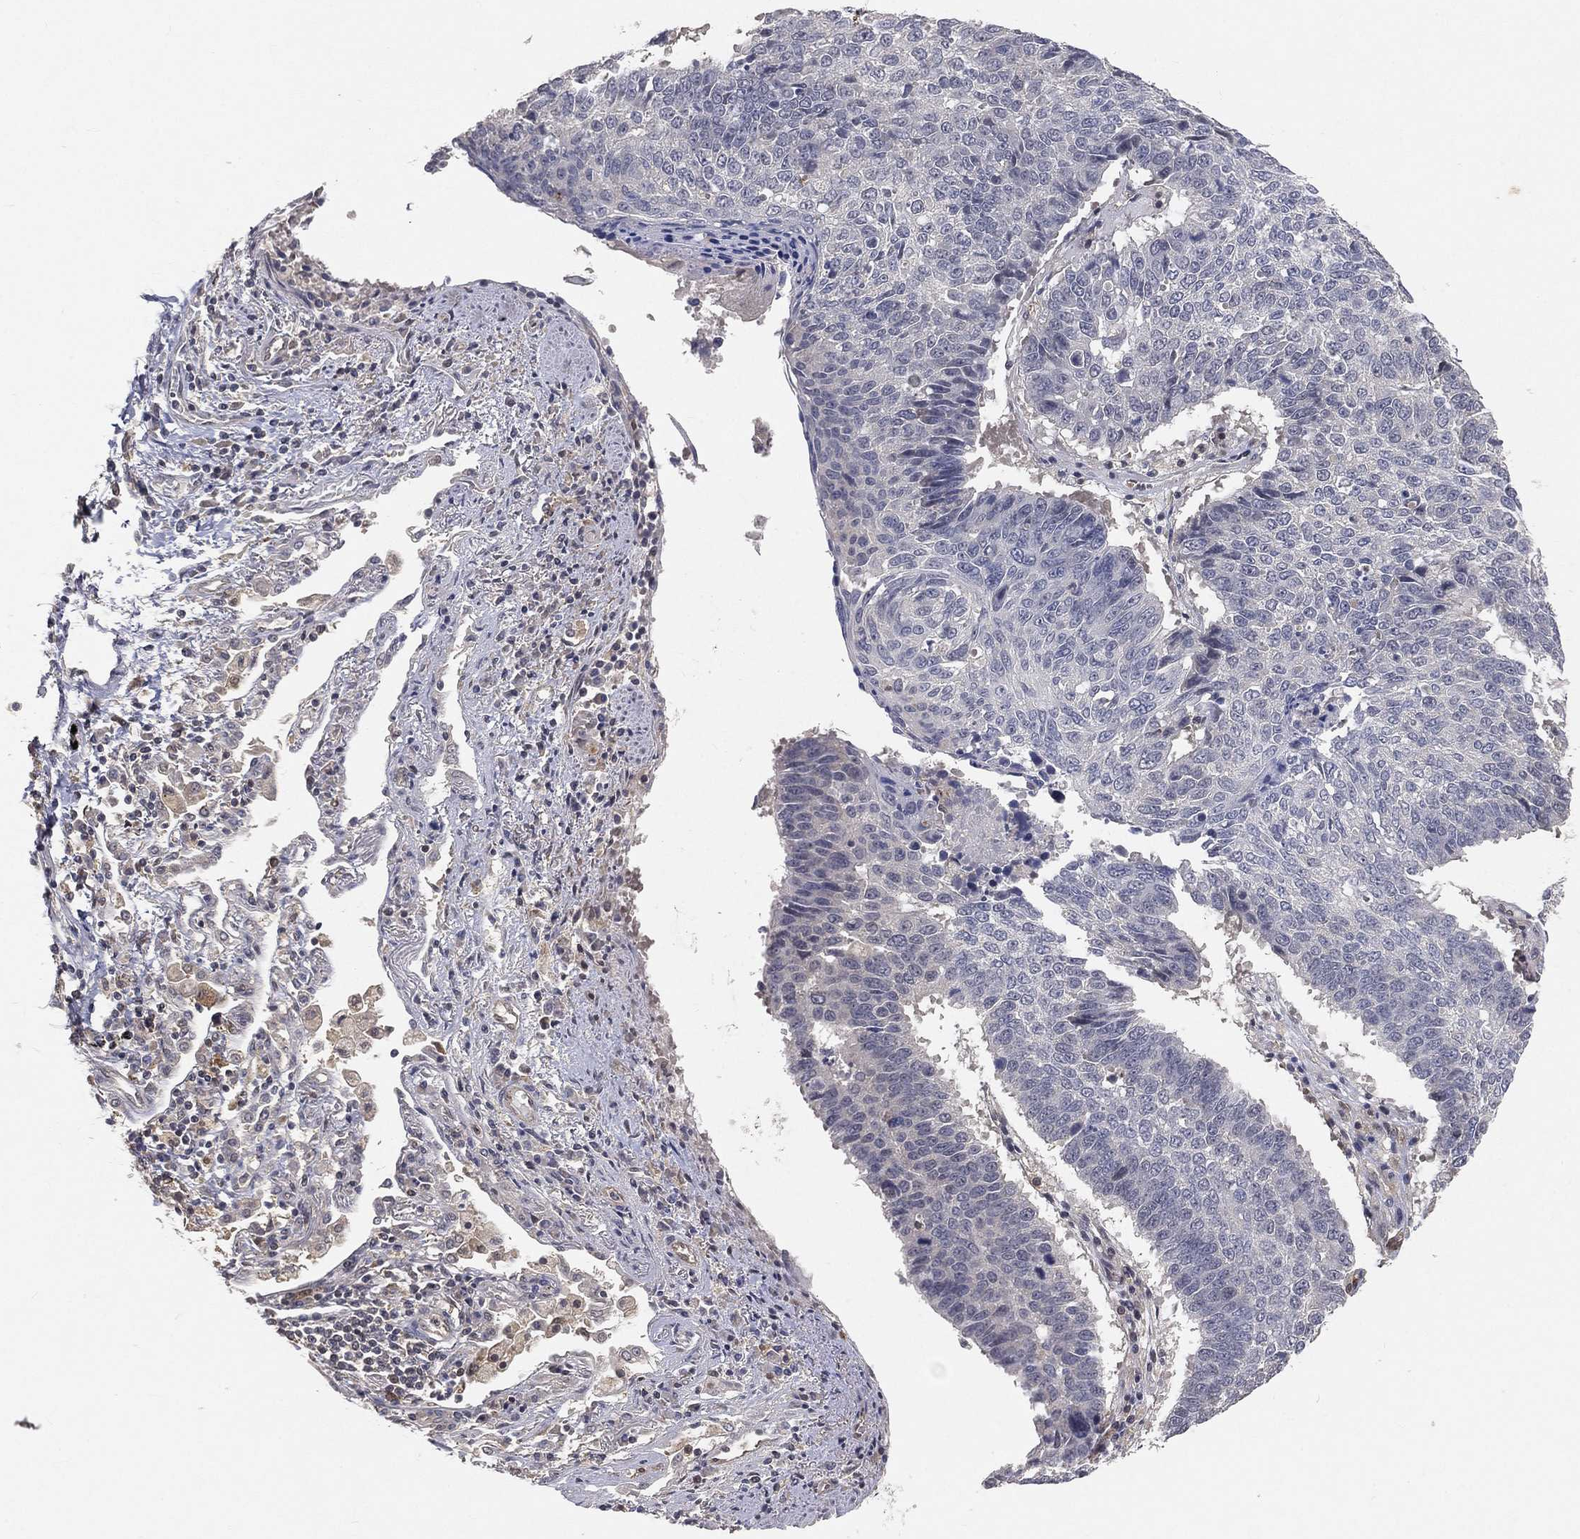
{"staining": {"intensity": "negative", "quantity": "none", "location": "none"}, "tissue": "lung cancer", "cell_type": "Tumor cells", "image_type": "cancer", "snomed": [{"axis": "morphology", "description": "Squamous cell carcinoma, NOS"}, {"axis": "topography", "description": "Lung"}], "caption": "A micrograph of human lung squamous cell carcinoma is negative for staining in tumor cells. (Stains: DAB IHC with hematoxylin counter stain, Microscopy: brightfield microscopy at high magnification).", "gene": "MAPK1", "patient": {"sex": "male", "age": 73}}